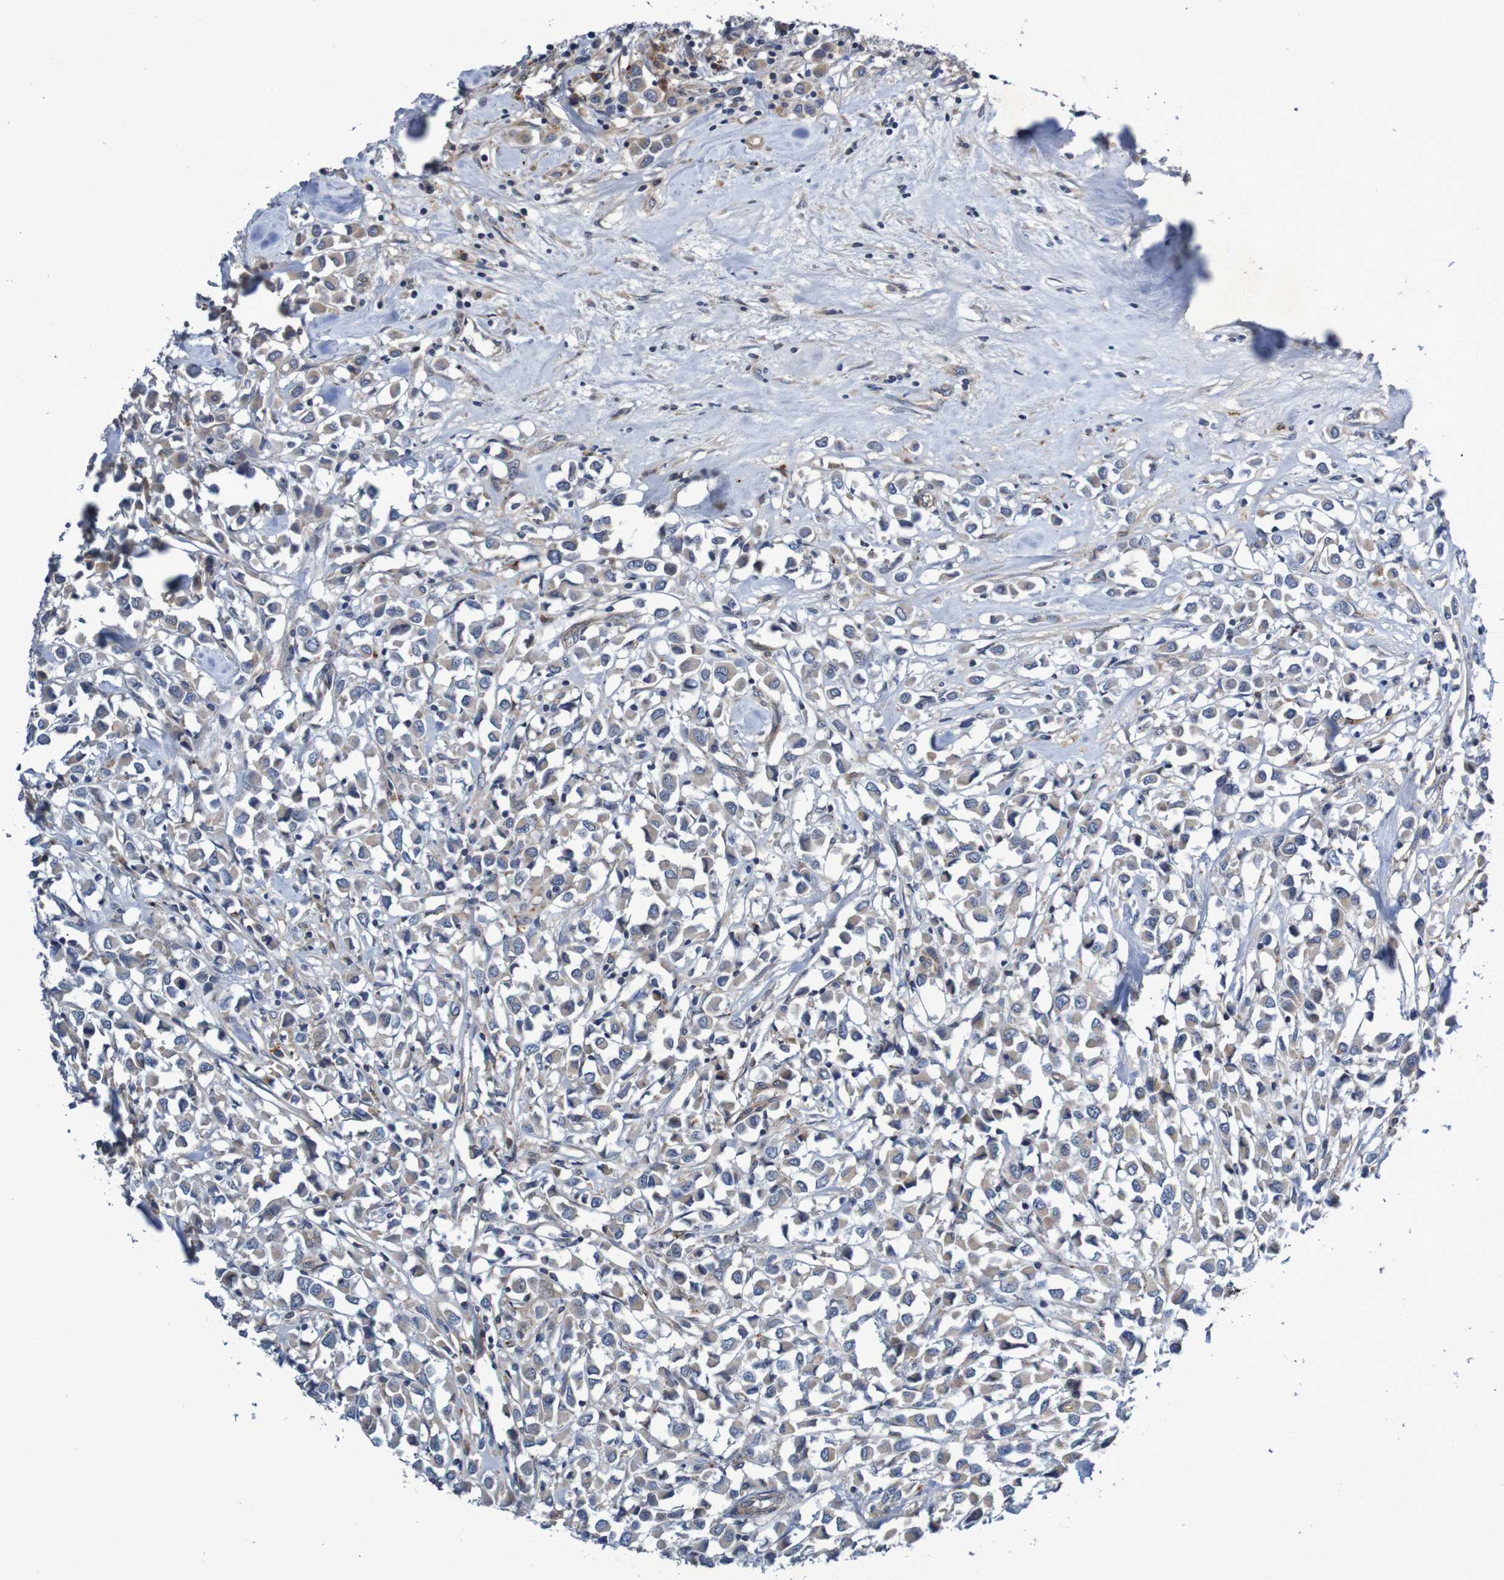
{"staining": {"intensity": "weak", "quantity": ">75%", "location": "cytoplasmic/membranous"}, "tissue": "breast cancer", "cell_type": "Tumor cells", "image_type": "cancer", "snomed": [{"axis": "morphology", "description": "Duct carcinoma"}, {"axis": "topography", "description": "Breast"}], "caption": "Immunohistochemical staining of human breast cancer (infiltrating ductal carcinoma) exhibits low levels of weak cytoplasmic/membranous staining in about >75% of tumor cells.", "gene": "CPED1", "patient": {"sex": "female", "age": 61}}